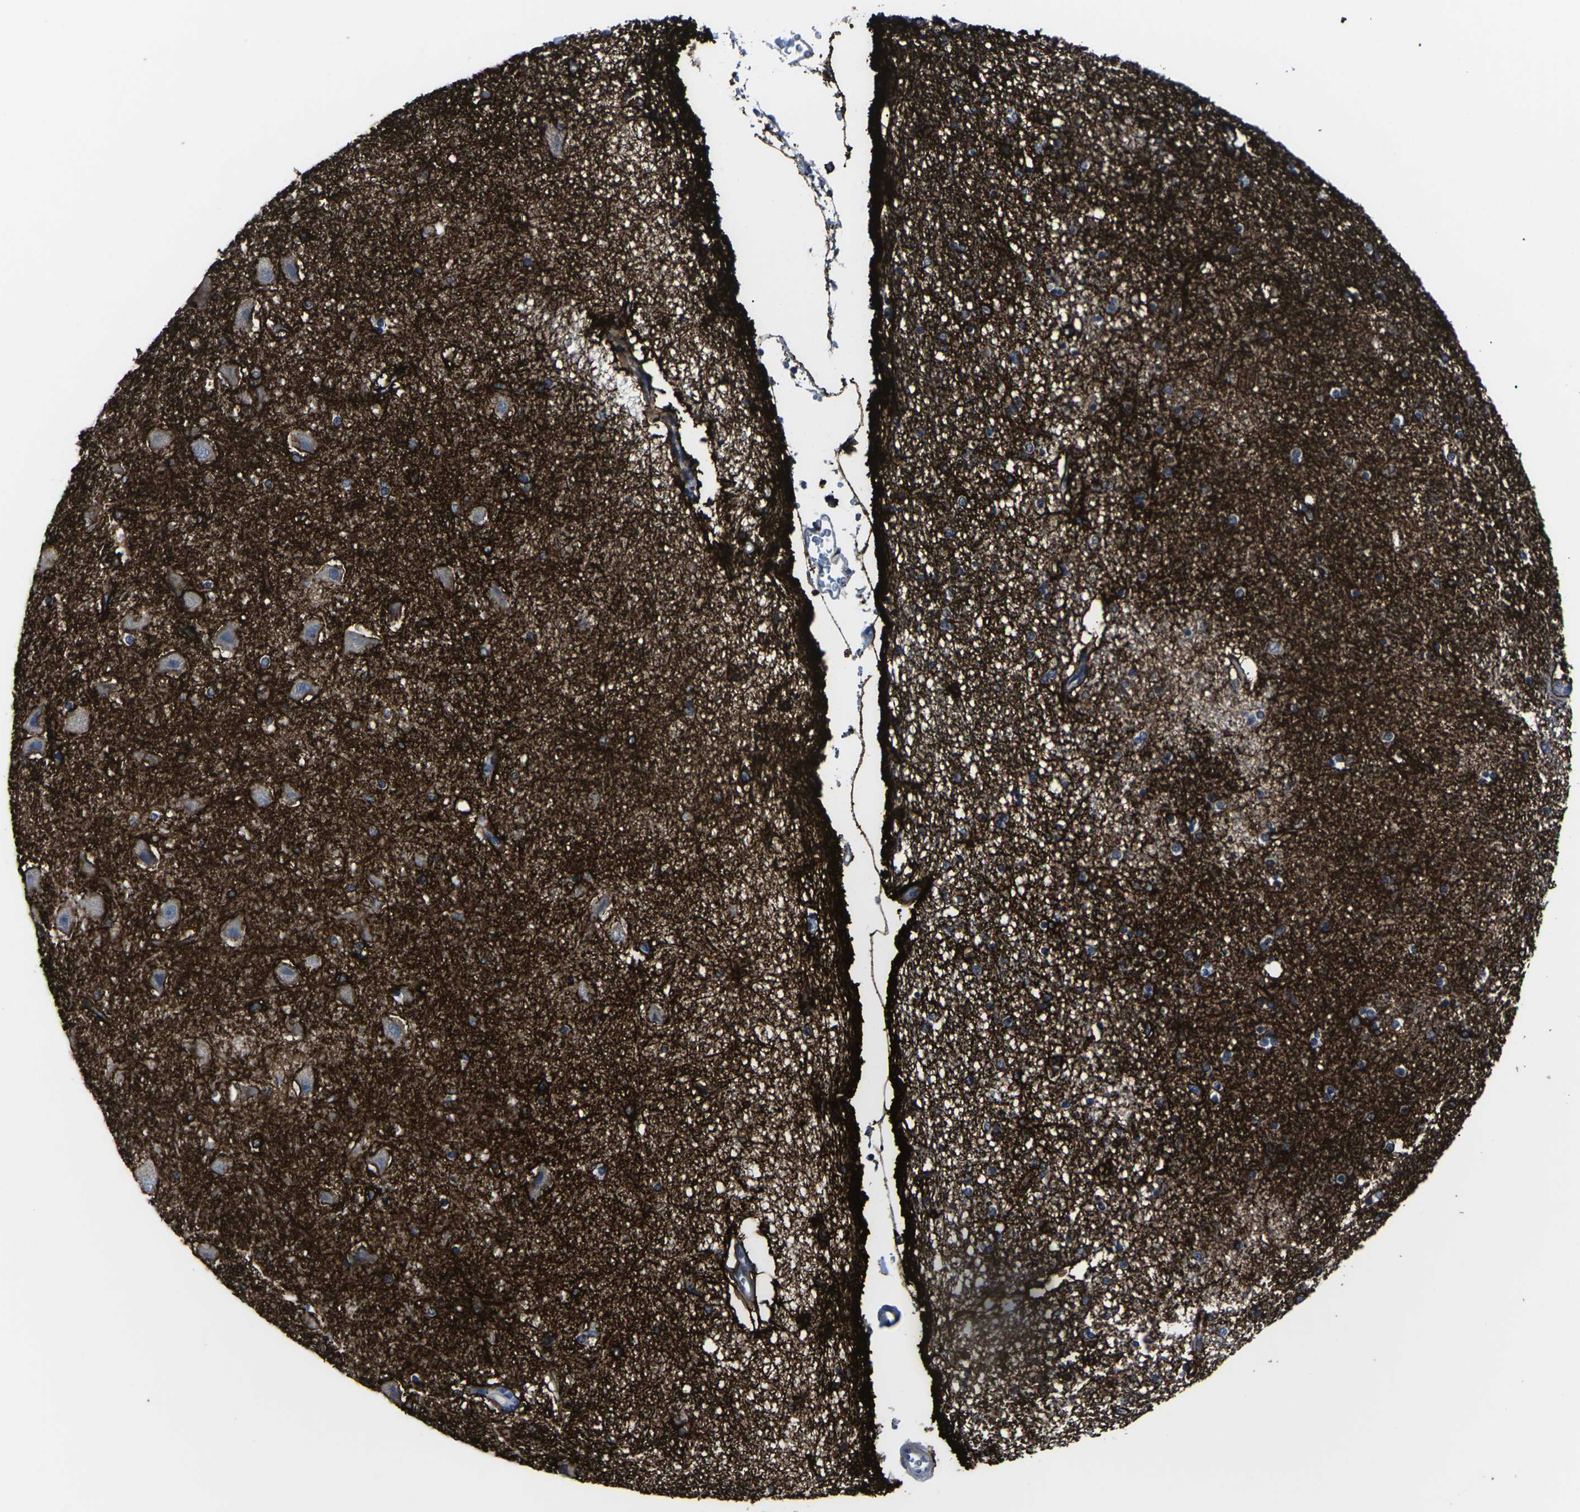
{"staining": {"intensity": "strong", "quantity": "<25%", "location": "cytoplasmic/membranous"}, "tissue": "hippocampus", "cell_type": "Glial cells", "image_type": "normal", "snomed": [{"axis": "morphology", "description": "Normal tissue, NOS"}, {"axis": "topography", "description": "Hippocampus"}], "caption": "Strong cytoplasmic/membranous protein positivity is identified in about <25% of glial cells in hippocampus. (Stains: DAB in brown, nuclei in blue, Microscopy: brightfield microscopy at high magnification).", "gene": "MSANTD4", "patient": {"sex": "female", "age": 54}}